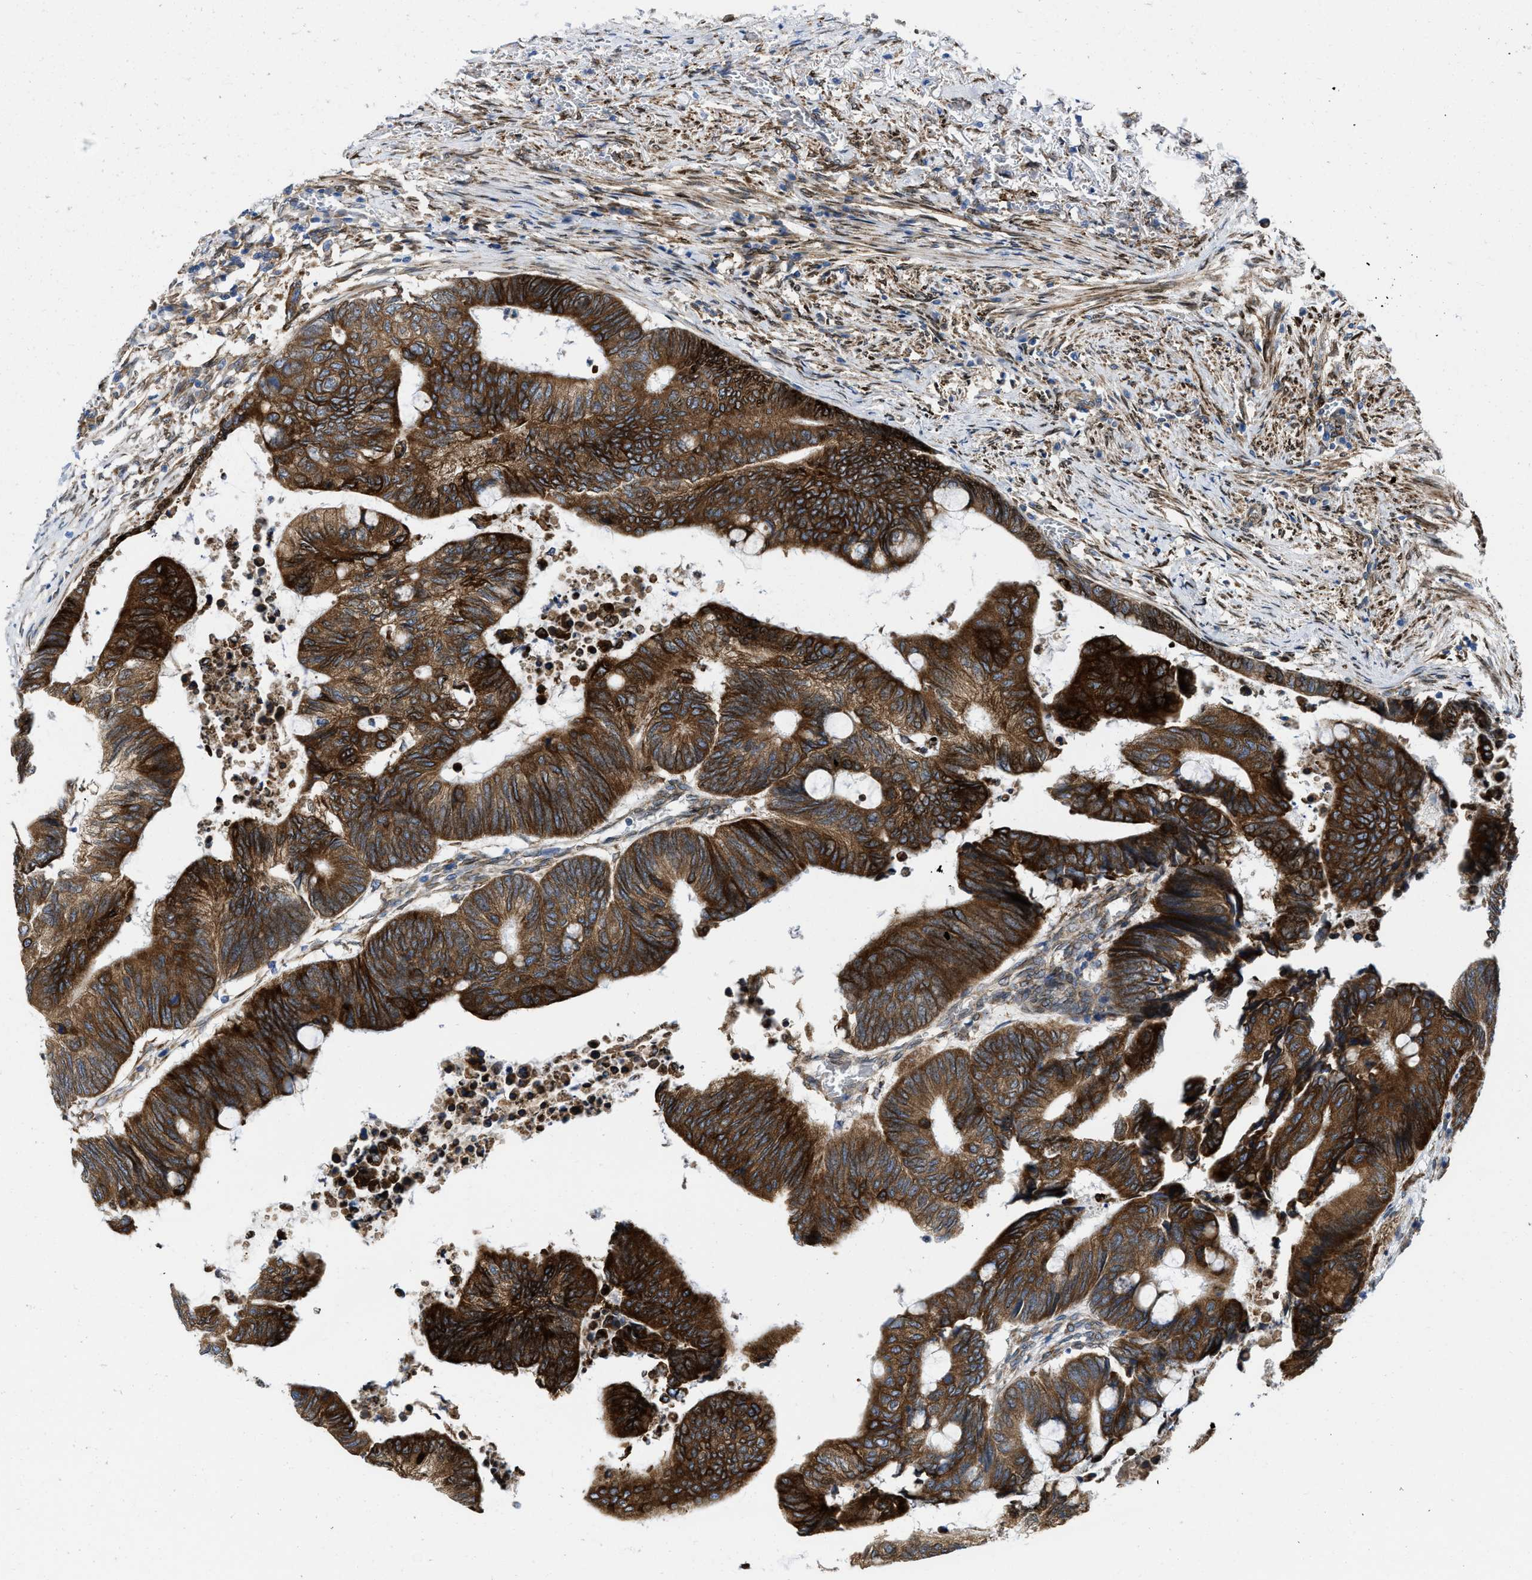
{"staining": {"intensity": "strong", "quantity": ">75%", "location": "cytoplasmic/membranous"}, "tissue": "colorectal cancer", "cell_type": "Tumor cells", "image_type": "cancer", "snomed": [{"axis": "morphology", "description": "Normal tissue, NOS"}, {"axis": "morphology", "description": "Adenocarcinoma, NOS"}, {"axis": "topography", "description": "Rectum"}, {"axis": "topography", "description": "Peripheral nerve tissue"}], "caption": "A high amount of strong cytoplasmic/membranous expression is identified in approximately >75% of tumor cells in adenocarcinoma (colorectal) tissue. (IHC, brightfield microscopy, high magnification).", "gene": "ERLIN2", "patient": {"sex": "male", "age": 92}}